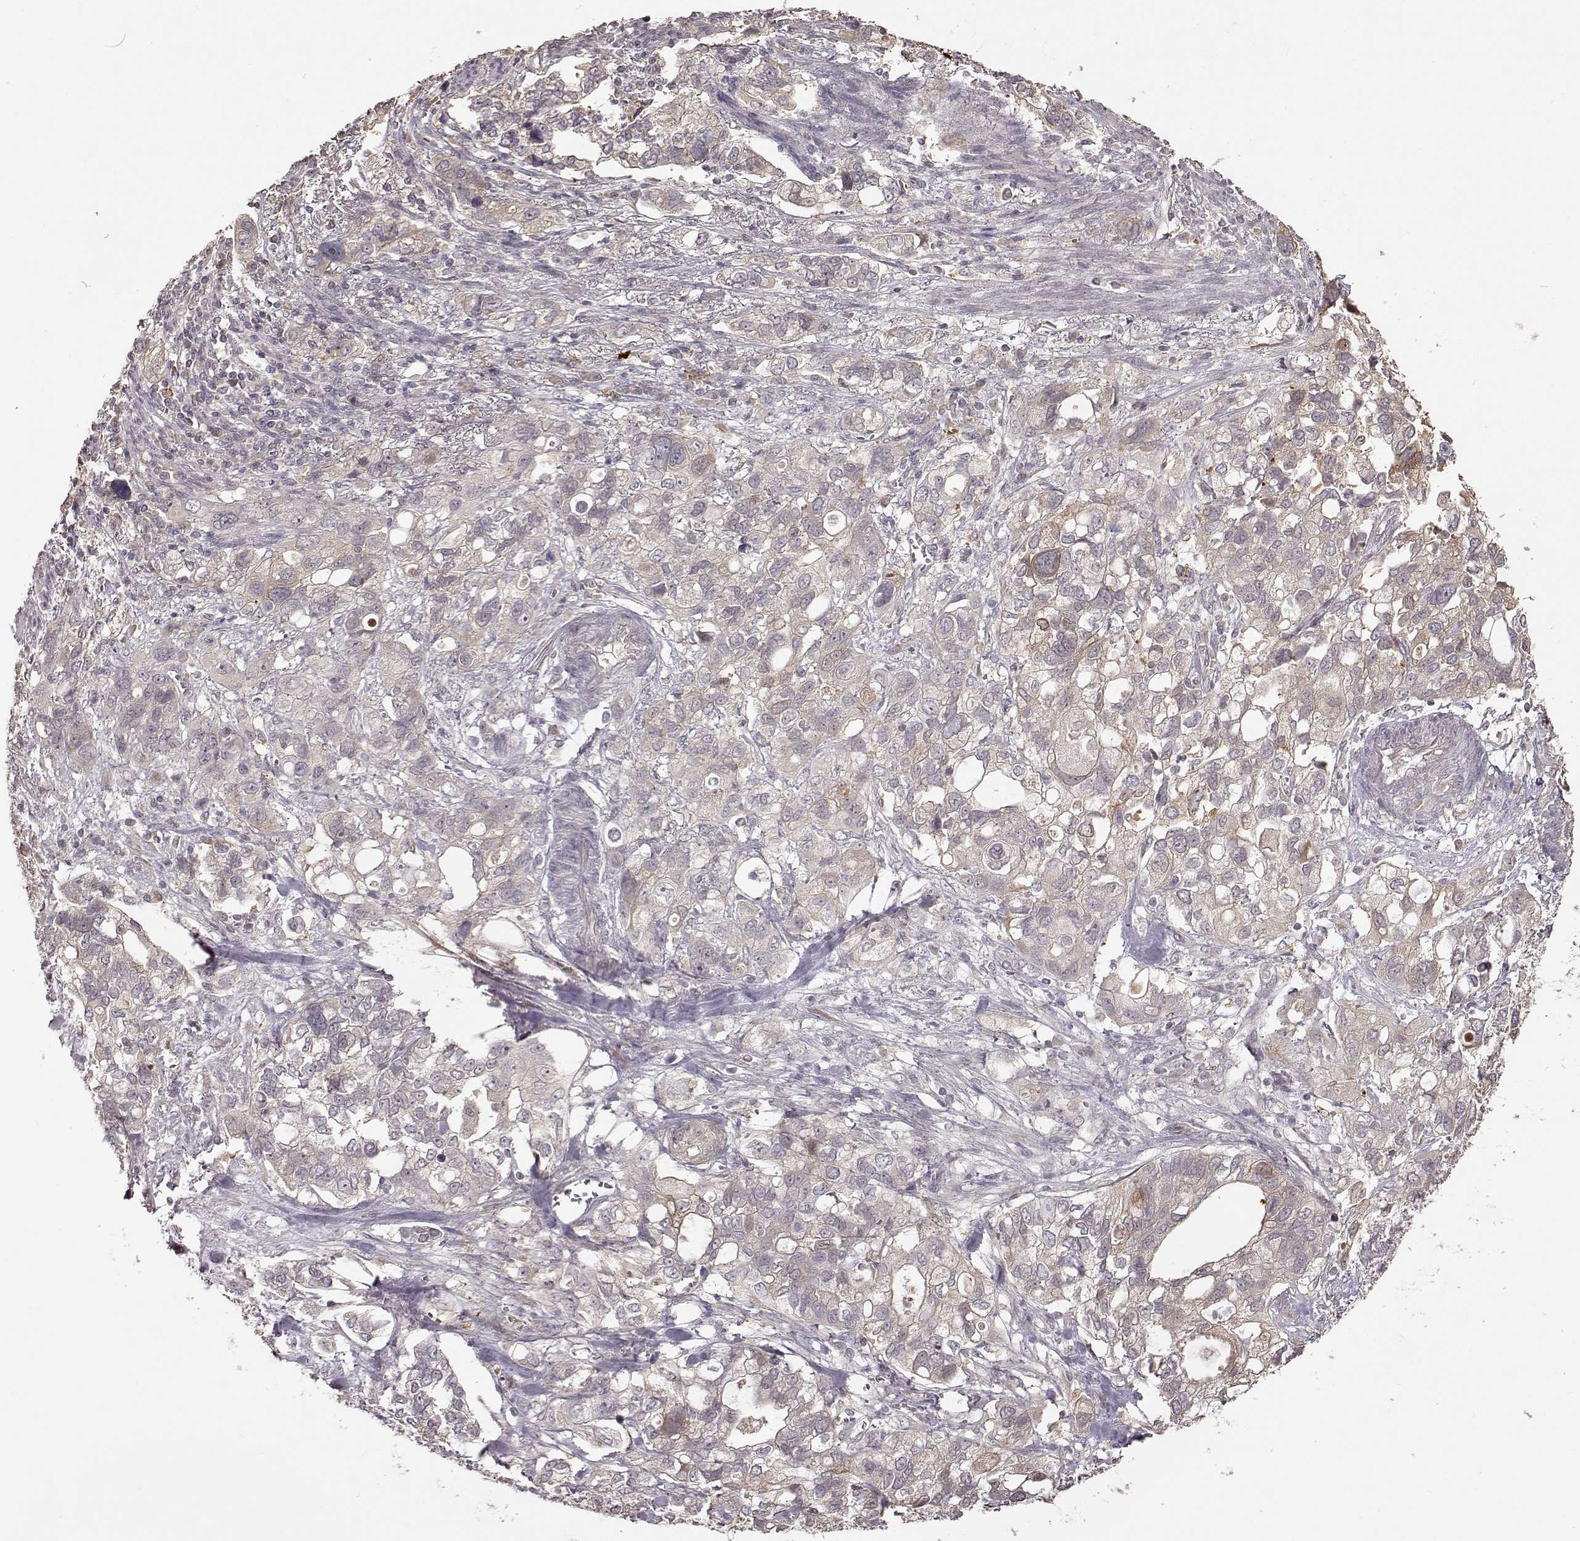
{"staining": {"intensity": "weak", "quantity": ">75%", "location": "cytoplasmic/membranous"}, "tissue": "stomach cancer", "cell_type": "Tumor cells", "image_type": "cancer", "snomed": [{"axis": "morphology", "description": "Adenocarcinoma, NOS"}, {"axis": "topography", "description": "Stomach, upper"}], "caption": "The histopathology image demonstrates a brown stain indicating the presence of a protein in the cytoplasmic/membranous of tumor cells in adenocarcinoma (stomach).", "gene": "CRB1", "patient": {"sex": "female", "age": 81}}